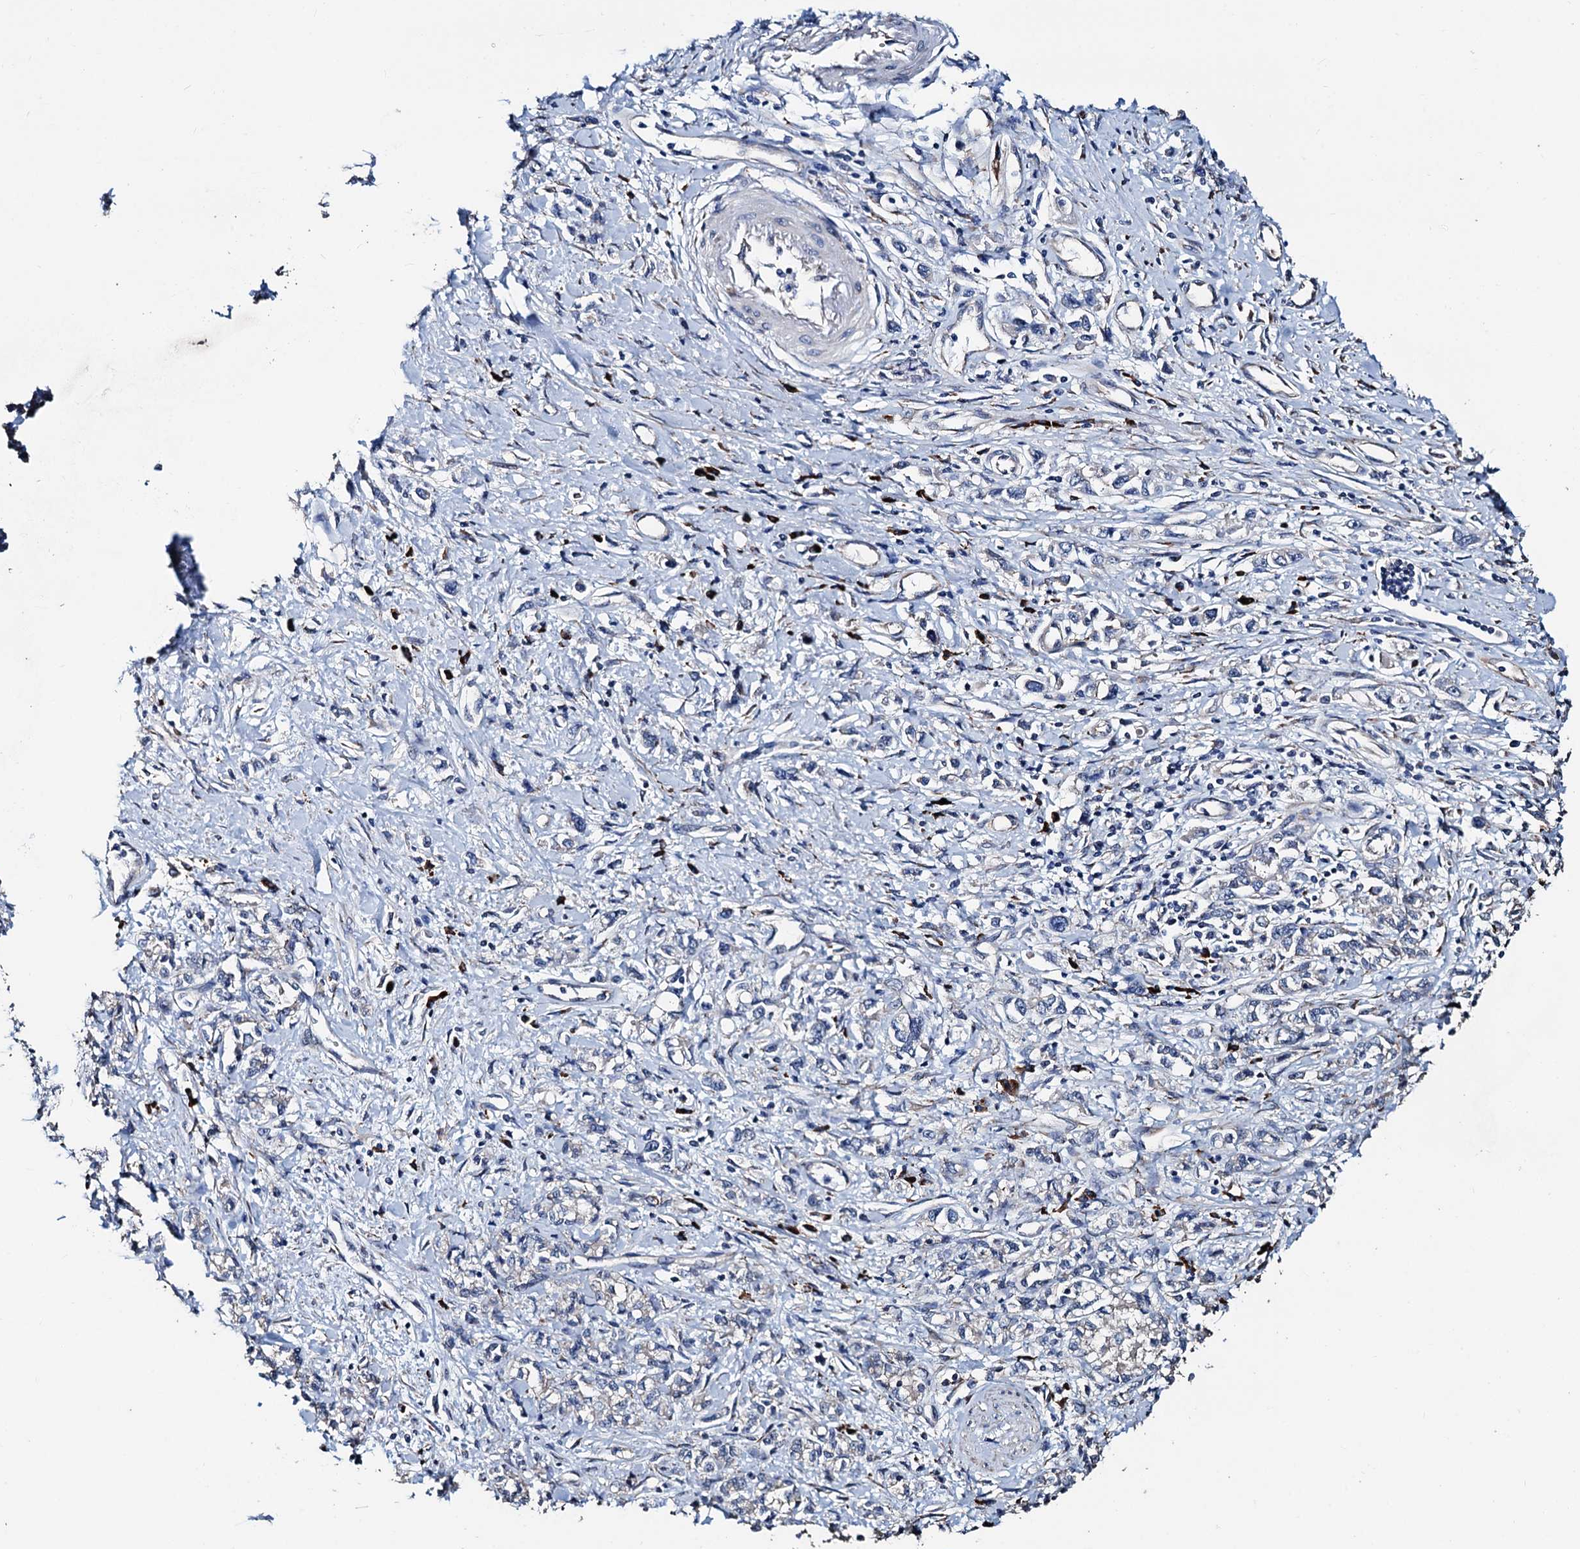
{"staining": {"intensity": "negative", "quantity": "none", "location": "none"}, "tissue": "stomach cancer", "cell_type": "Tumor cells", "image_type": "cancer", "snomed": [{"axis": "morphology", "description": "Adenocarcinoma, NOS"}, {"axis": "topography", "description": "Stomach"}], "caption": "IHC histopathology image of human stomach adenocarcinoma stained for a protein (brown), which reveals no staining in tumor cells.", "gene": "AKAP11", "patient": {"sex": "female", "age": 76}}